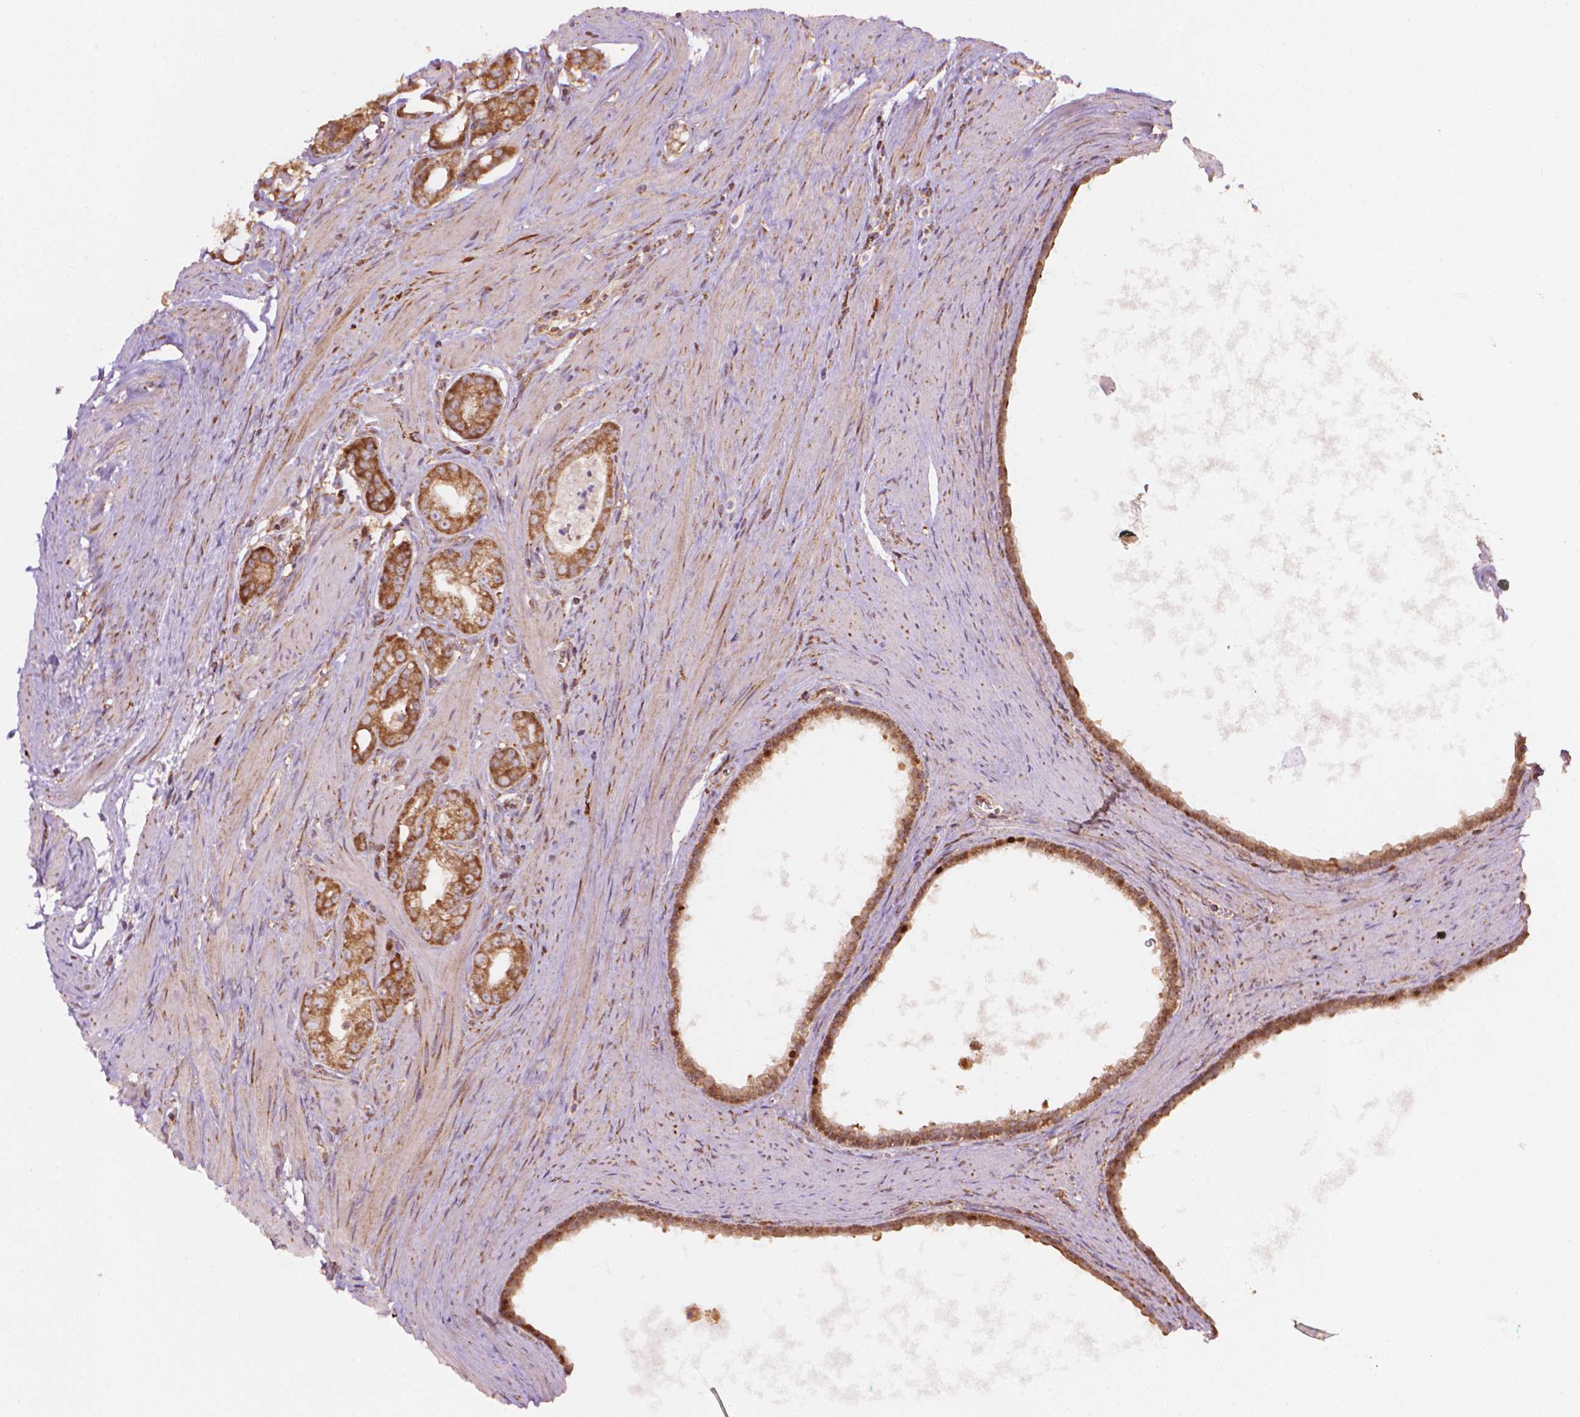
{"staining": {"intensity": "moderate", "quantity": ">75%", "location": "cytoplasmic/membranous"}, "tissue": "prostate cancer", "cell_type": "Tumor cells", "image_type": "cancer", "snomed": [{"axis": "morphology", "description": "Adenocarcinoma, NOS"}, {"axis": "topography", "description": "Prostate"}], "caption": "Moderate cytoplasmic/membranous positivity is appreciated in about >75% of tumor cells in prostate cancer (adenocarcinoma). Using DAB (3,3'-diaminobenzidine) (brown) and hematoxylin (blue) stains, captured at high magnification using brightfield microscopy.", "gene": "VARS2", "patient": {"sex": "male", "age": 71}}